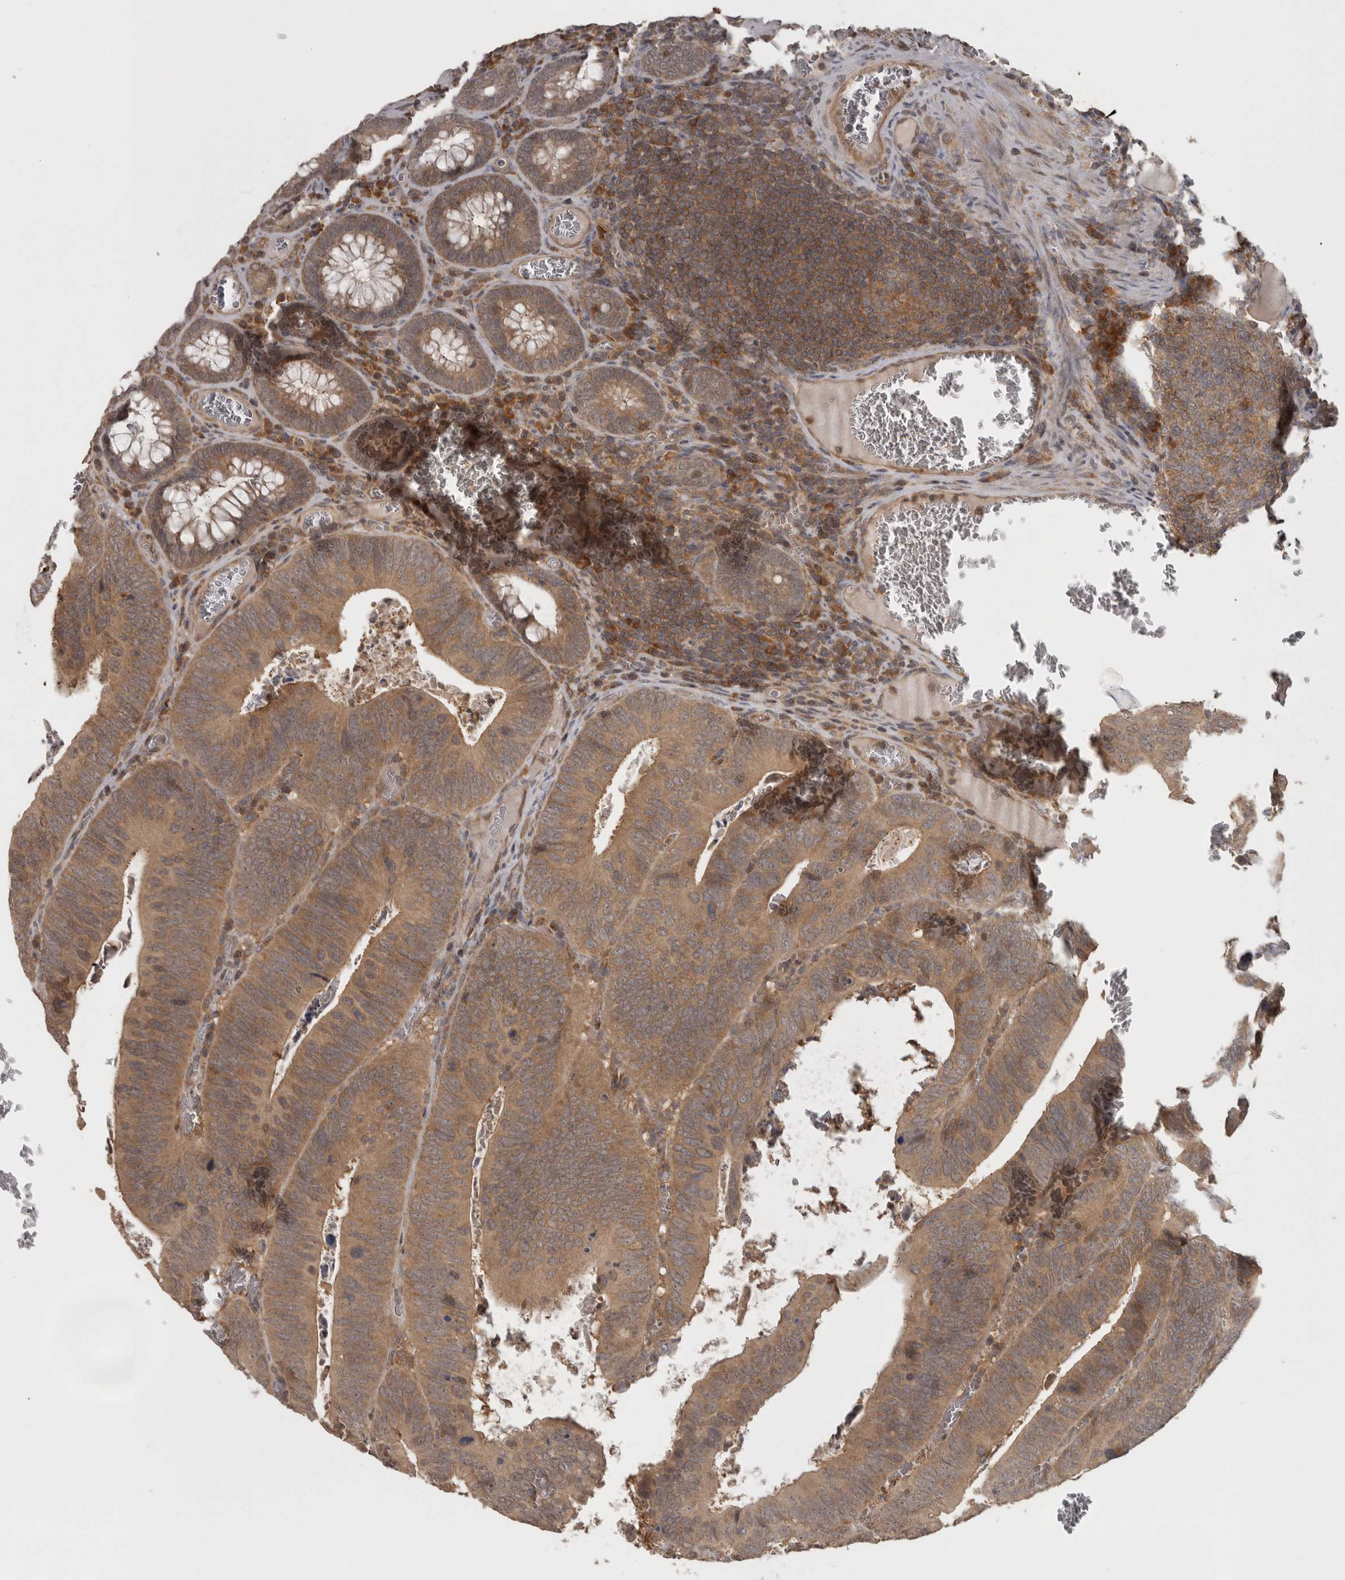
{"staining": {"intensity": "moderate", "quantity": ">75%", "location": "cytoplasmic/membranous"}, "tissue": "colorectal cancer", "cell_type": "Tumor cells", "image_type": "cancer", "snomed": [{"axis": "morphology", "description": "Inflammation, NOS"}, {"axis": "morphology", "description": "Adenocarcinoma, NOS"}, {"axis": "topography", "description": "Colon"}], "caption": "Human colorectal adenocarcinoma stained with a brown dye exhibits moderate cytoplasmic/membranous positive expression in approximately >75% of tumor cells.", "gene": "MICU3", "patient": {"sex": "male", "age": 72}}